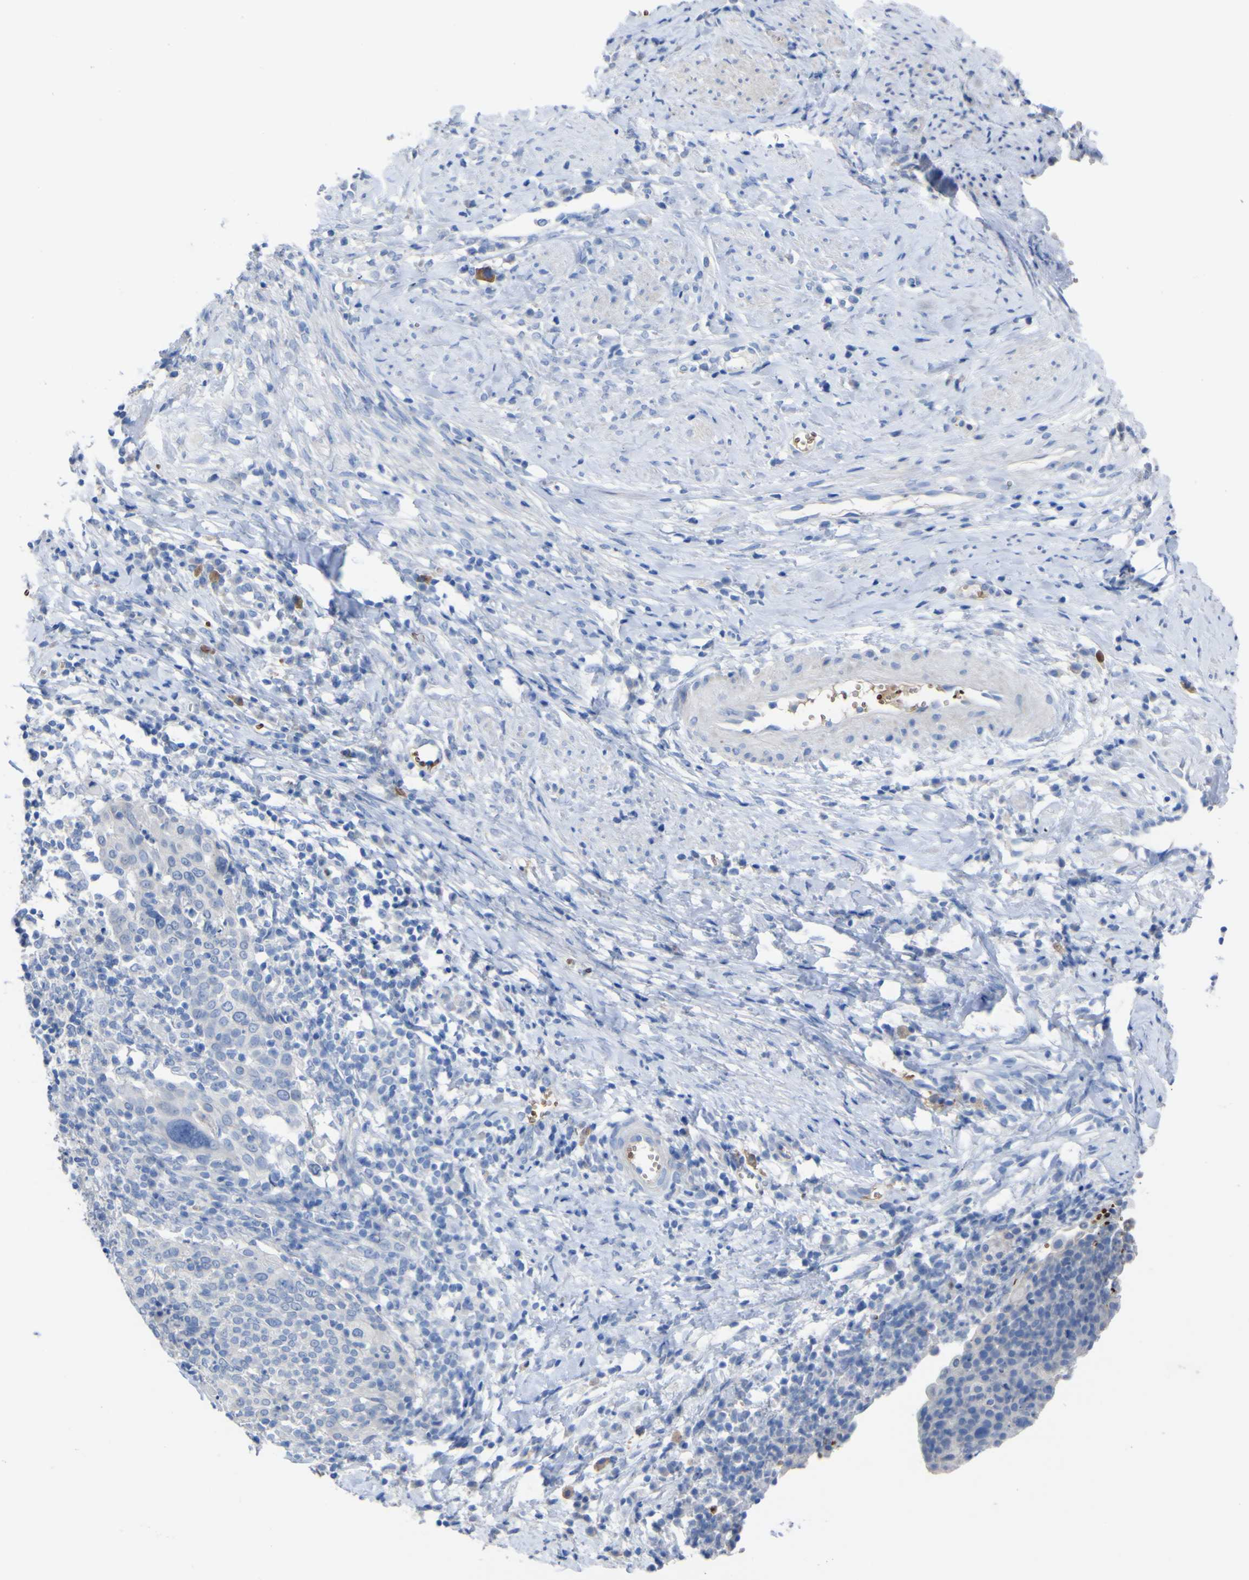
{"staining": {"intensity": "negative", "quantity": "none", "location": "none"}, "tissue": "cervical cancer", "cell_type": "Tumor cells", "image_type": "cancer", "snomed": [{"axis": "morphology", "description": "Squamous cell carcinoma, NOS"}, {"axis": "topography", "description": "Cervix"}], "caption": "Immunohistochemical staining of cervical cancer displays no significant expression in tumor cells. (Brightfield microscopy of DAB (3,3'-diaminobenzidine) IHC at high magnification).", "gene": "GCM1", "patient": {"sex": "female", "age": 40}}